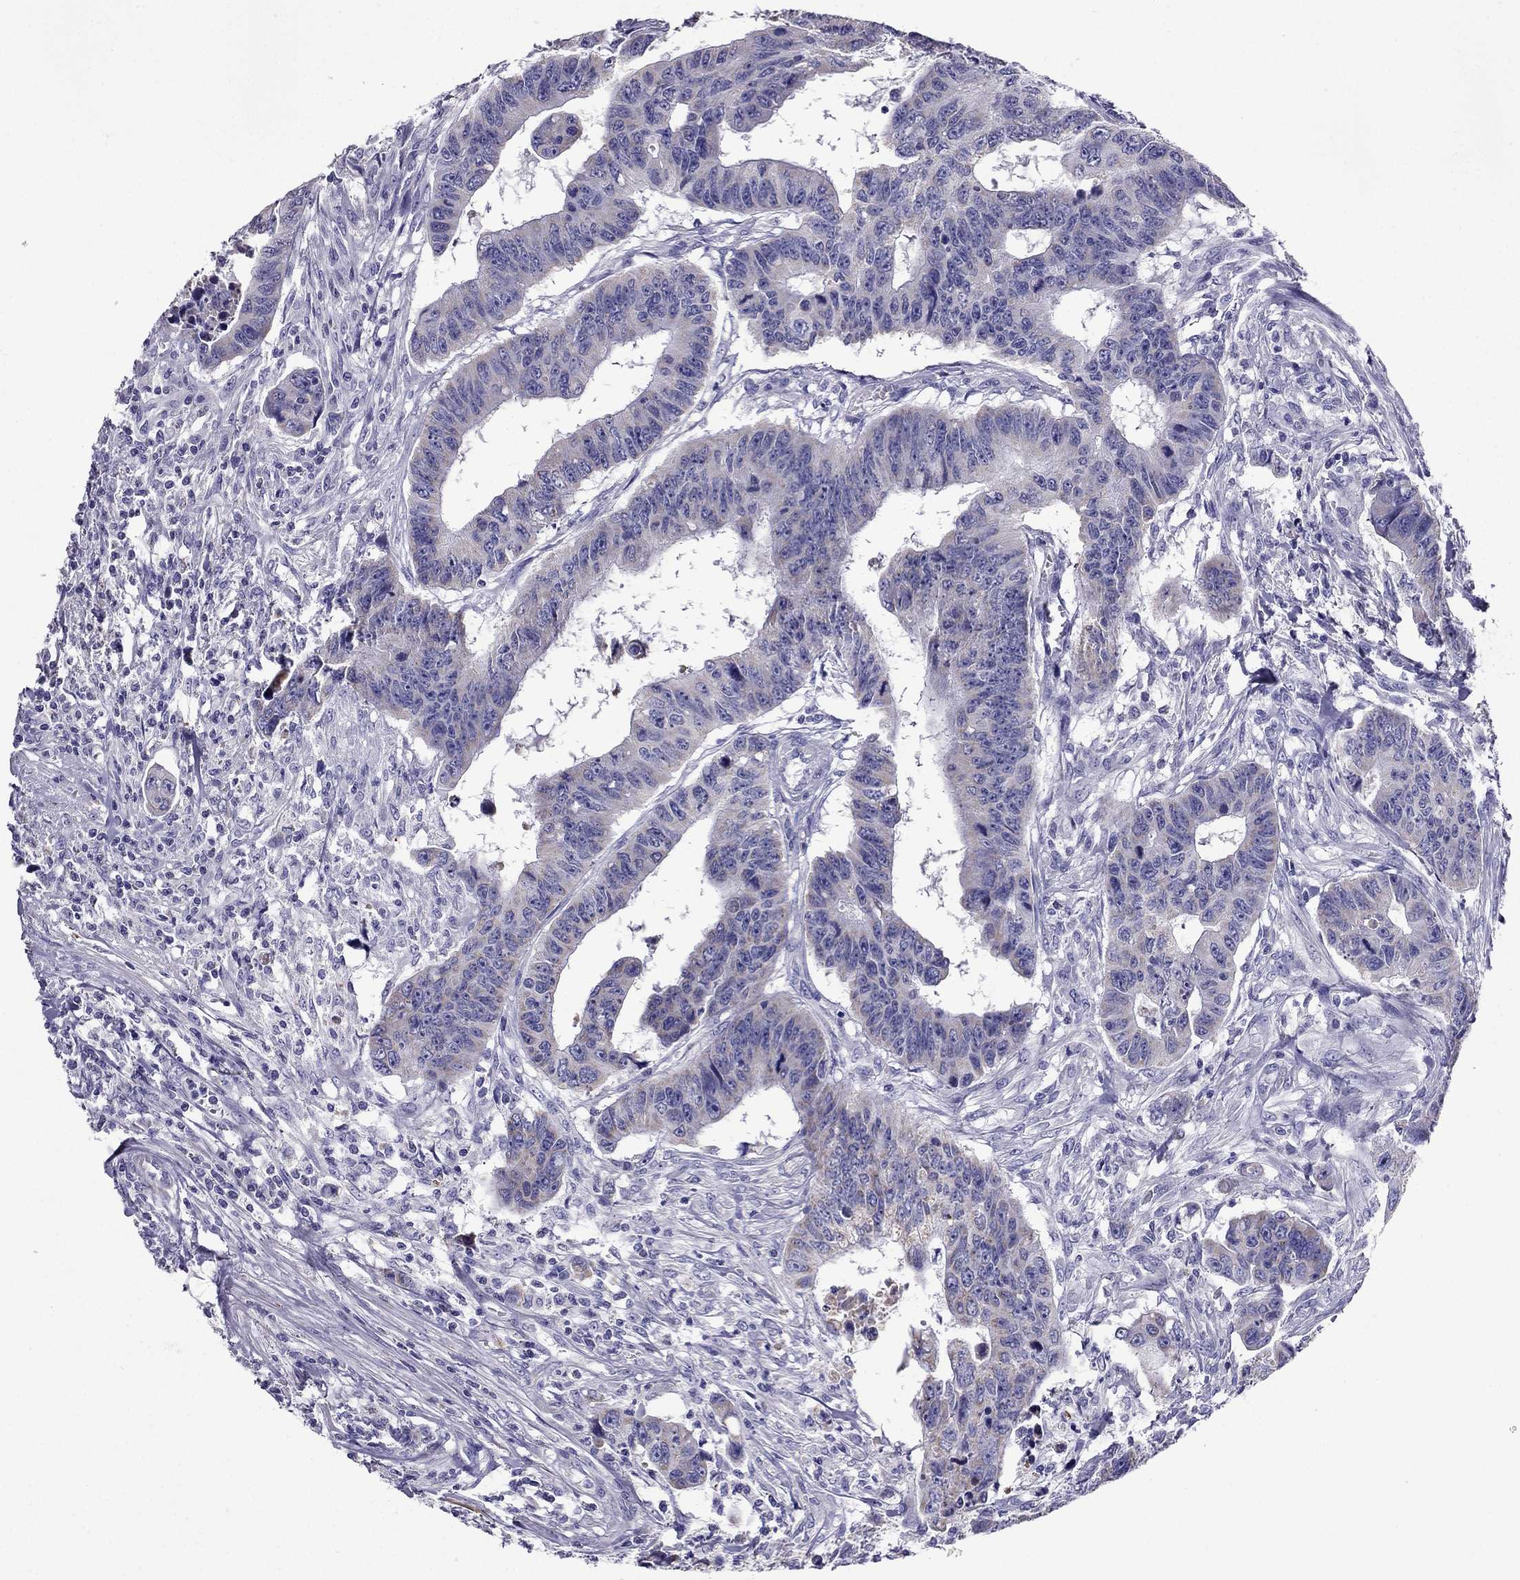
{"staining": {"intensity": "weak", "quantity": "25%-75%", "location": "cytoplasmic/membranous"}, "tissue": "colorectal cancer", "cell_type": "Tumor cells", "image_type": "cancer", "snomed": [{"axis": "morphology", "description": "Adenocarcinoma, NOS"}, {"axis": "topography", "description": "Rectum"}], "caption": "The immunohistochemical stain highlights weak cytoplasmic/membranous expression in tumor cells of adenocarcinoma (colorectal) tissue.", "gene": "DSC1", "patient": {"sex": "female", "age": 85}}